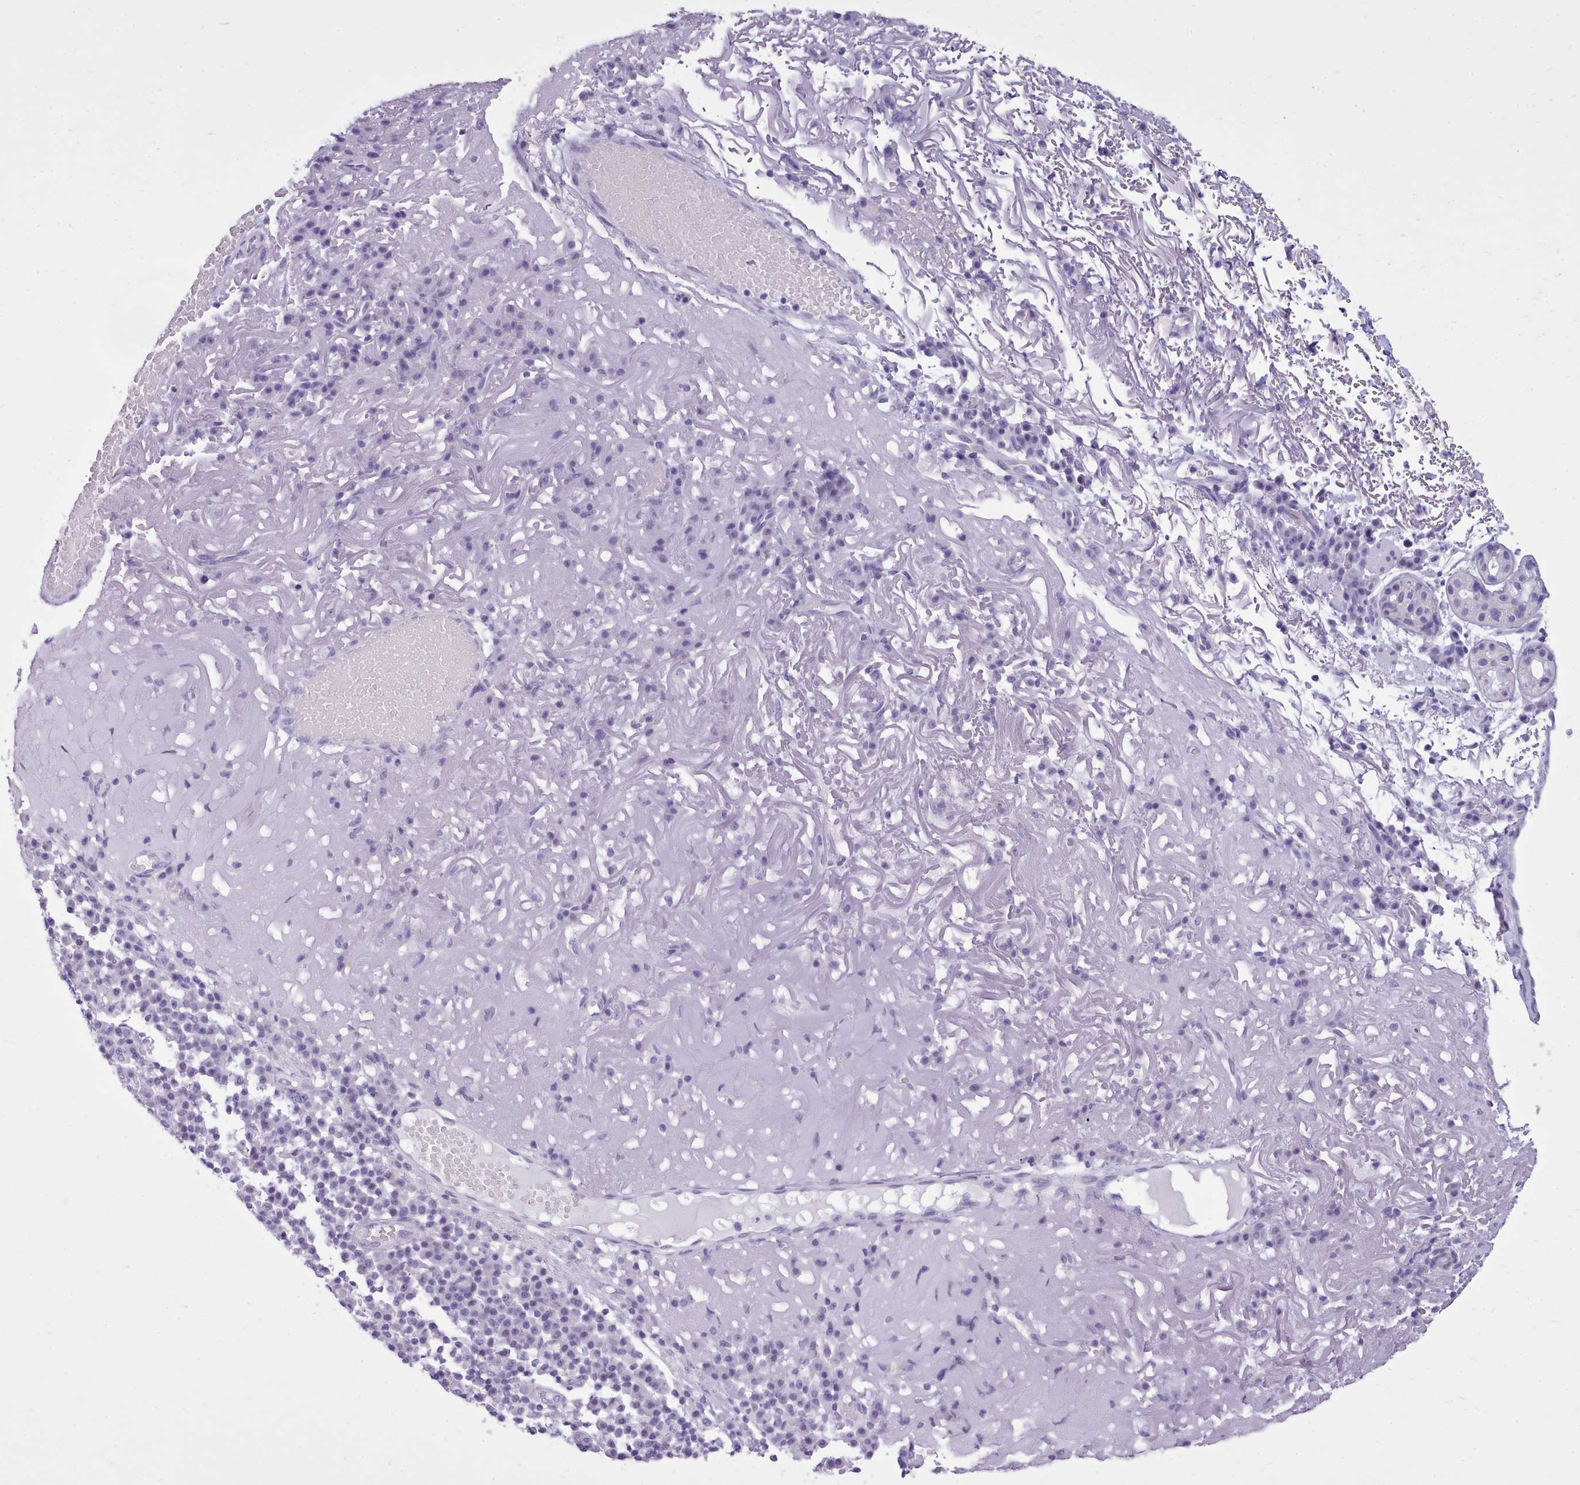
{"staining": {"intensity": "negative", "quantity": "none", "location": "none"}, "tissue": "skin cancer", "cell_type": "Tumor cells", "image_type": "cancer", "snomed": [{"axis": "morphology", "description": "Squamous cell carcinoma, NOS"}, {"axis": "topography", "description": "Skin"}], "caption": "IHC of human squamous cell carcinoma (skin) reveals no positivity in tumor cells.", "gene": "FBXO48", "patient": {"sex": "female", "age": 90}}